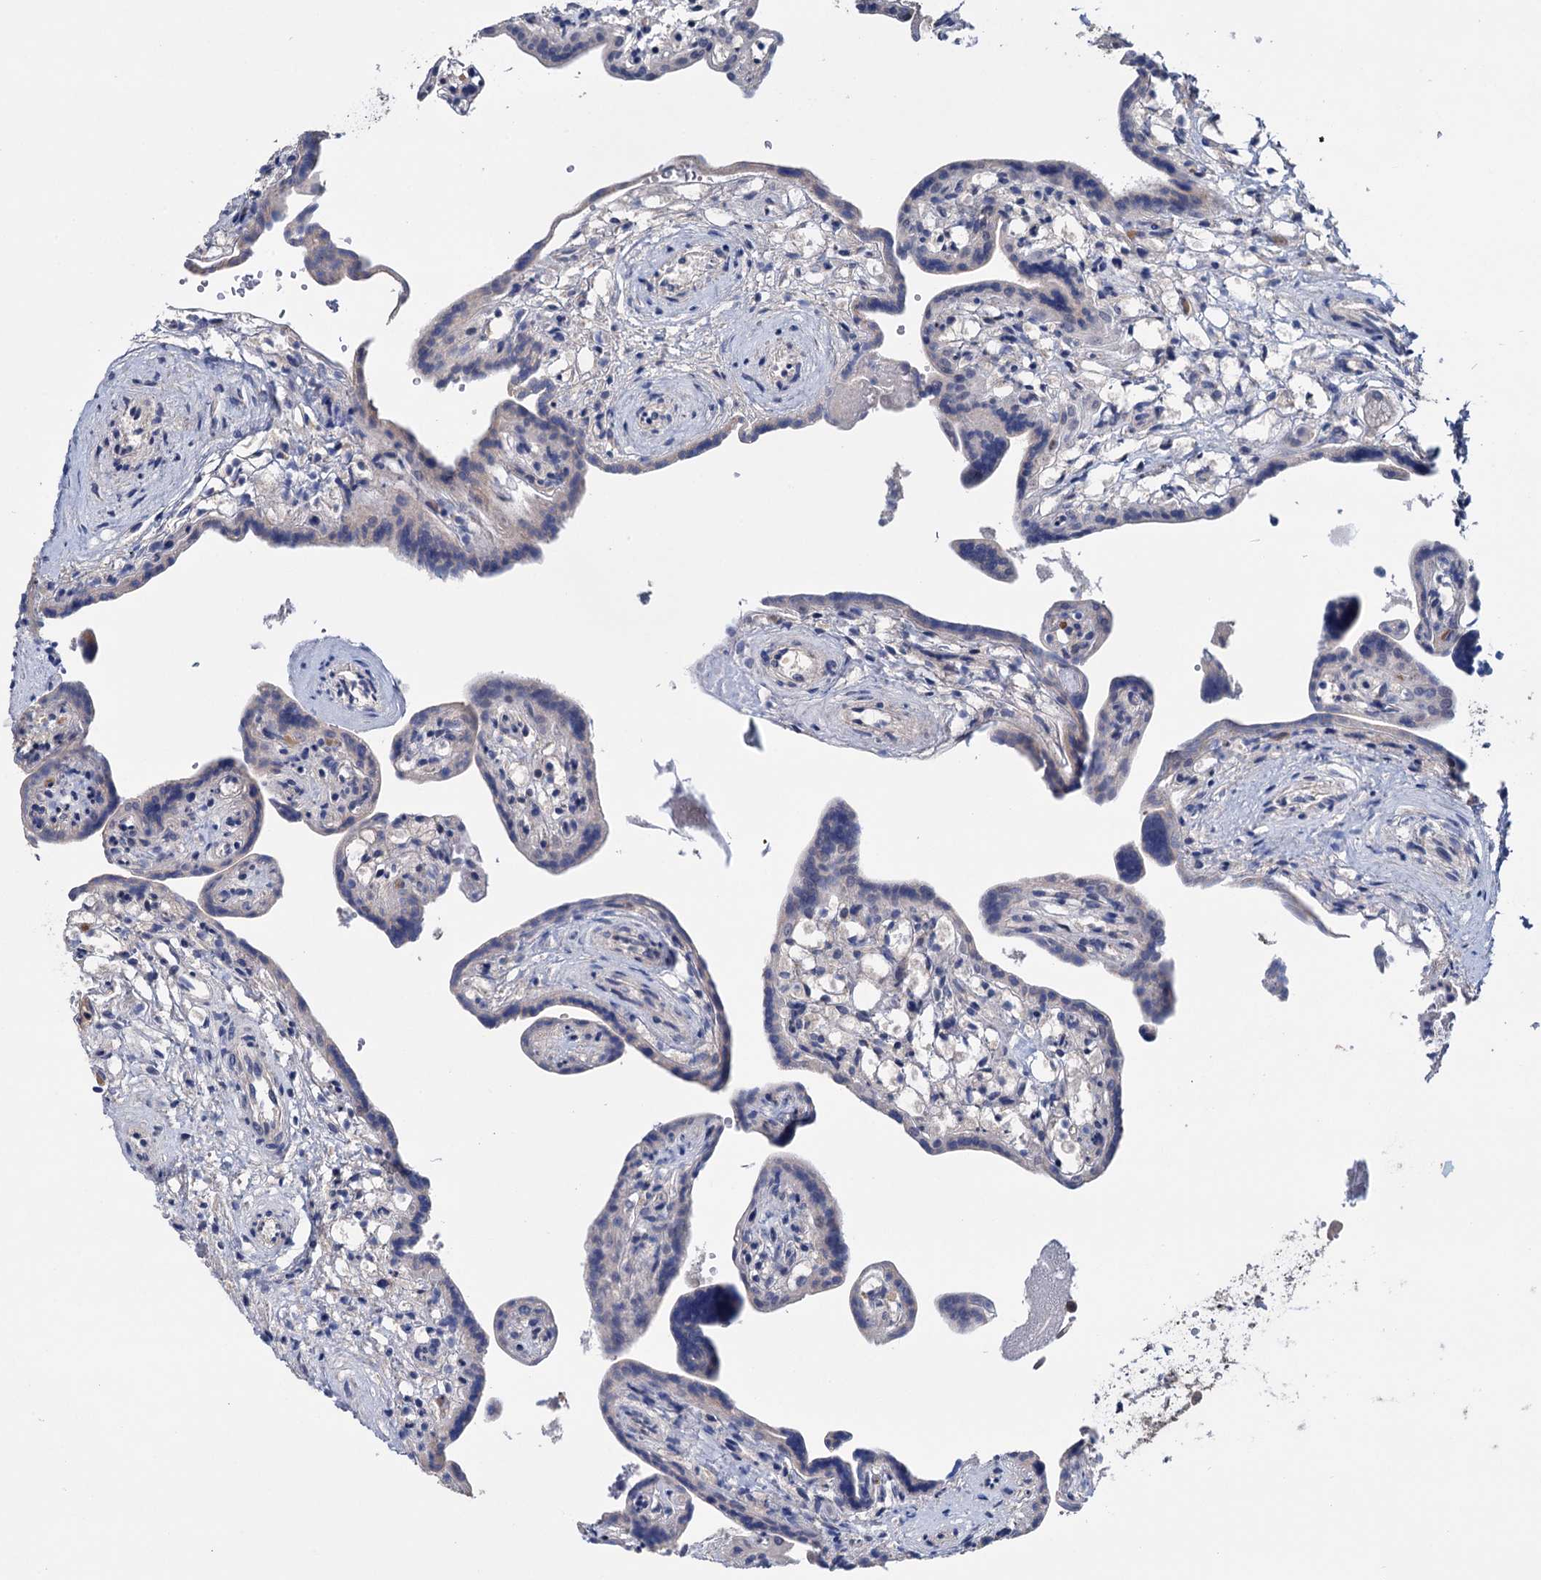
{"staining": {"intensity": "moderate", "quantity": "<25%", "location": "cytoplasmic/membranous"}, "tissue": "placenta", "cell_type": "Trophoblastic cells", "image_type": "normal", "snomed": [{"axis": "morphology", "description": "Normal tissue, NOS"}, {"axis": "topography", "description": "Placenta"}], "caption": "The histopathology image reveals immunohistochemical staining of unremarkable placenta. There is moderate cytoplasmic/membranous staining is seen in approximately <25% of trophoblastic cells.", "gene": "EYA4", "patient": {"sex": "female", "age": 37}}